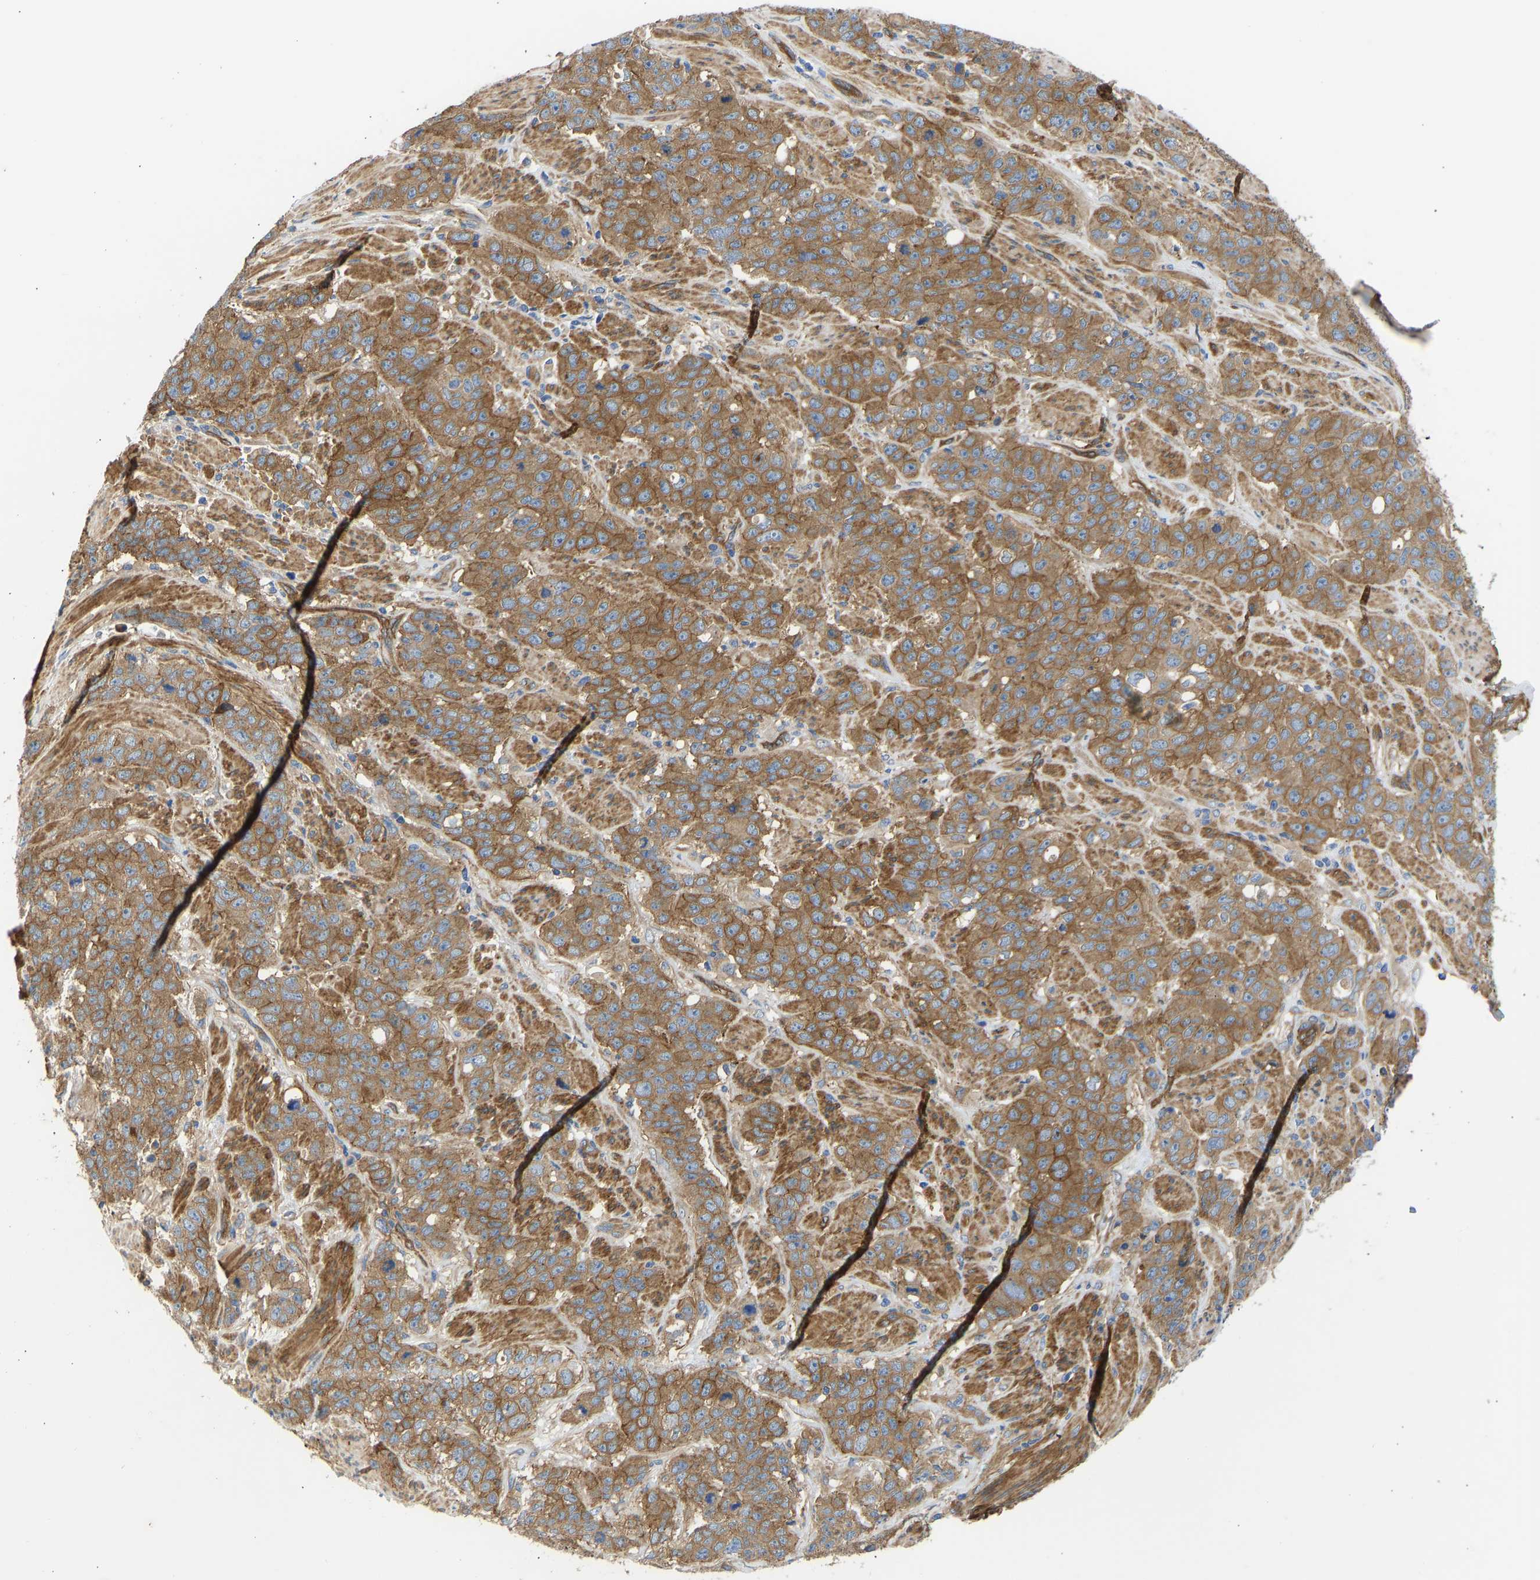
{"staining": {"intensity": "moderate", "quantity": ">75%", "location": "cytoplasmic/membranous"}, "tissue": "stomach cancer", "cell_type": "Tumor cells", "image_type": "cancer", "snomed": [{"axis": "morphology", "description": "Adenocarcinoma, NOS"}, {"axis": "topography", "description": "Stomach"}], "caption": "Moderate cytoplasmic/membranous protein expression is identified in approximately >75% of tumor cells in adenocarcinoma (stomach). (DAB = brown stain, brightfield microscopy at high magnification).", "gene": "MYO1C", "patient": {"sex": "male", "age": 48}}